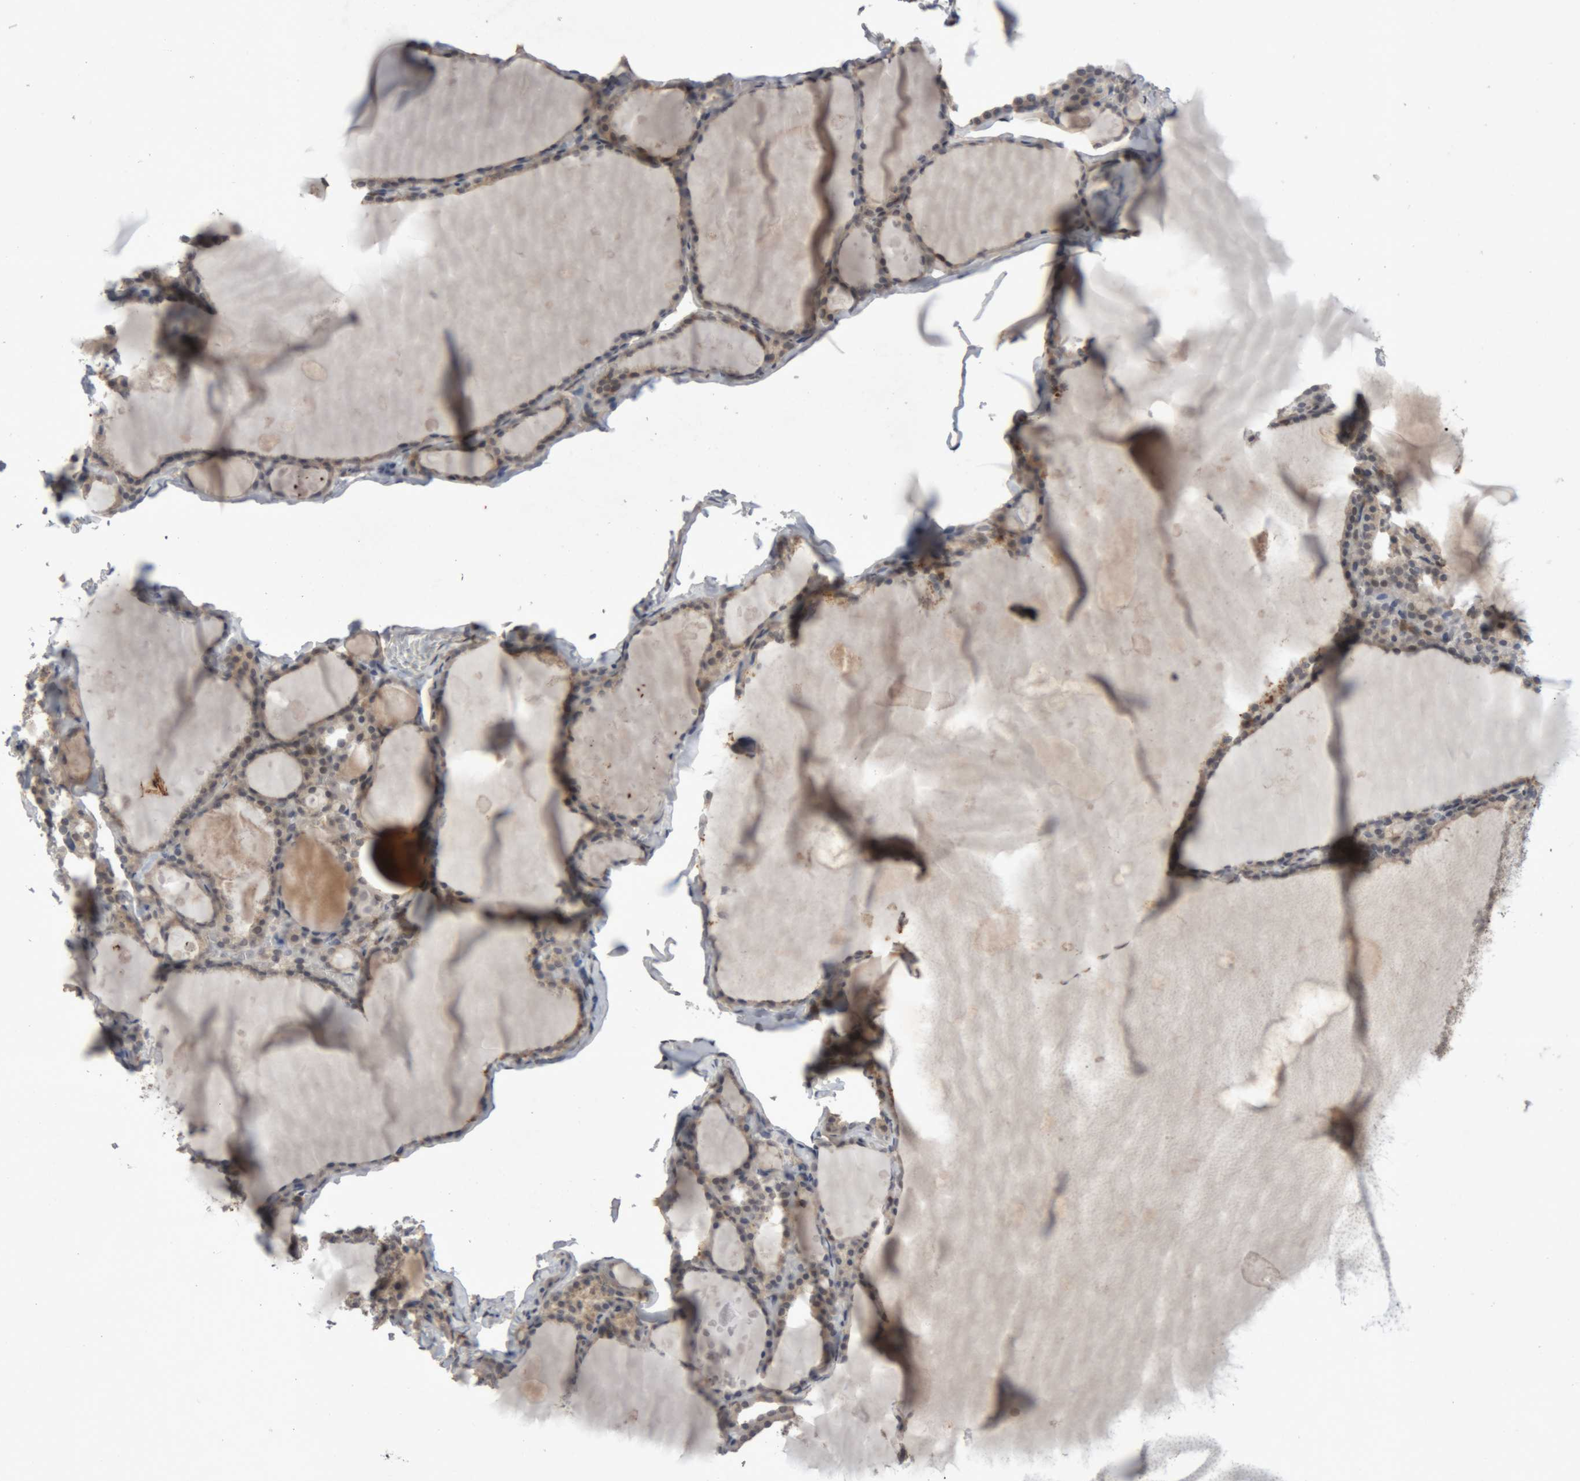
{"staining": {"intensity": "weak", "quantity": ">75%", "location": "cytoplasmic/membranous"}, "tissue": "thyroid gland", "cell_type": "Glandular cells", "image_type": "normal", "snomed": [{"axis": "morphology", "description": "Normal tissue, NOS"}, {"axis": "topography", "description": "Thyroid gland"}], "caption": "This is a micrograph of IHC staining of unremarkable thyroid gland, which shows weak expression in the cytoplasmic/membranous of glandular cells.", "gene": "NFATC2", "patient": {"sex": "male", "age": 56}}